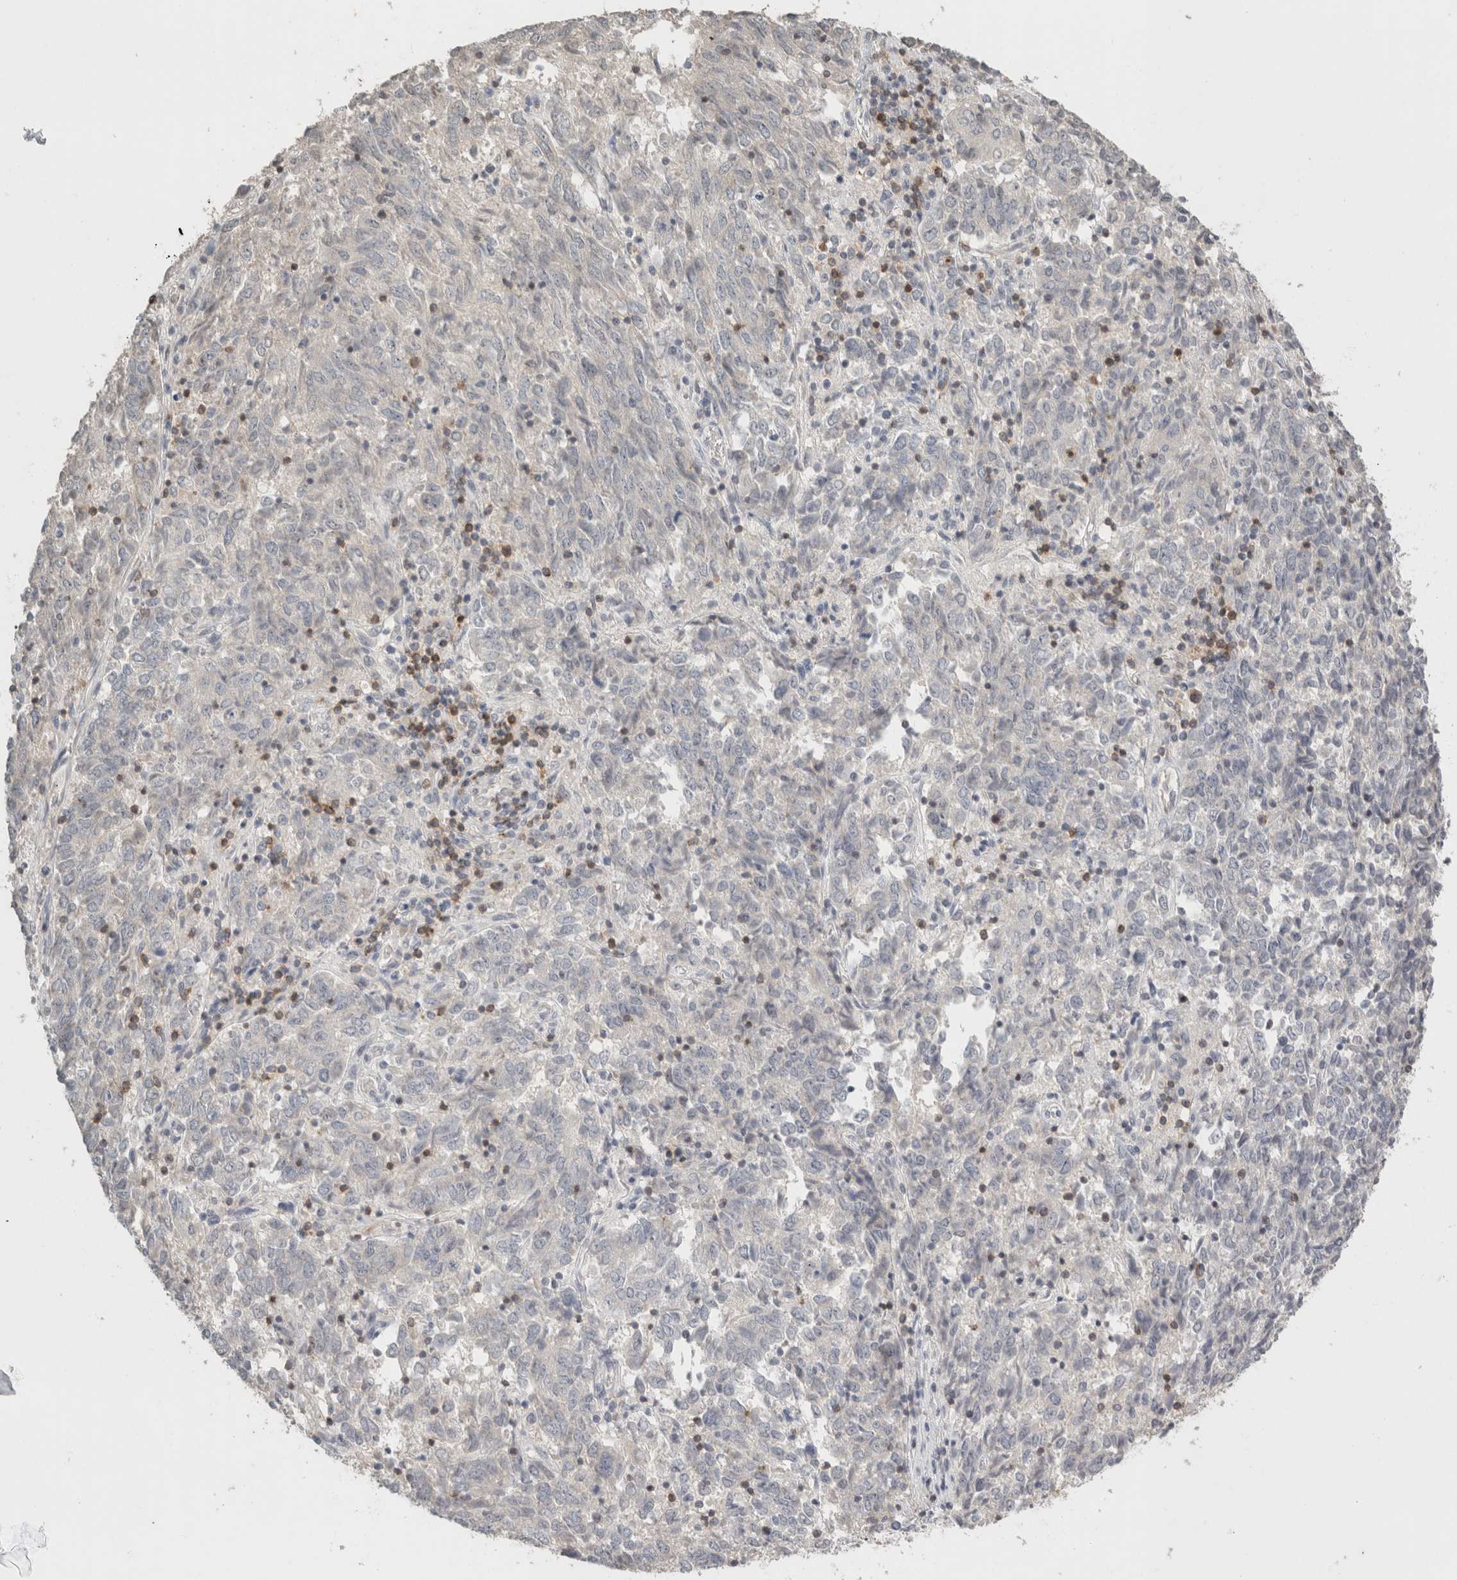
{"staining": {"intensity": "negative", "quantity": "none", "location": "none"}, "tissue": "endometrial cancer", "cell_type": "Tumor cells", "image_type": "cancer", "snomed": [{"axis": "morphology", "description": "Adenocarcinoma, NOS"}, {"axis": "topography", "description": "Endometrium"}], "caption": "A histopathology image of endometrial adenocarcinoma stained for a protein demonstrates no brown staining in tumor cells.", "gene": "TRAT1", "patient": {"sex": "female", "age": 80}}